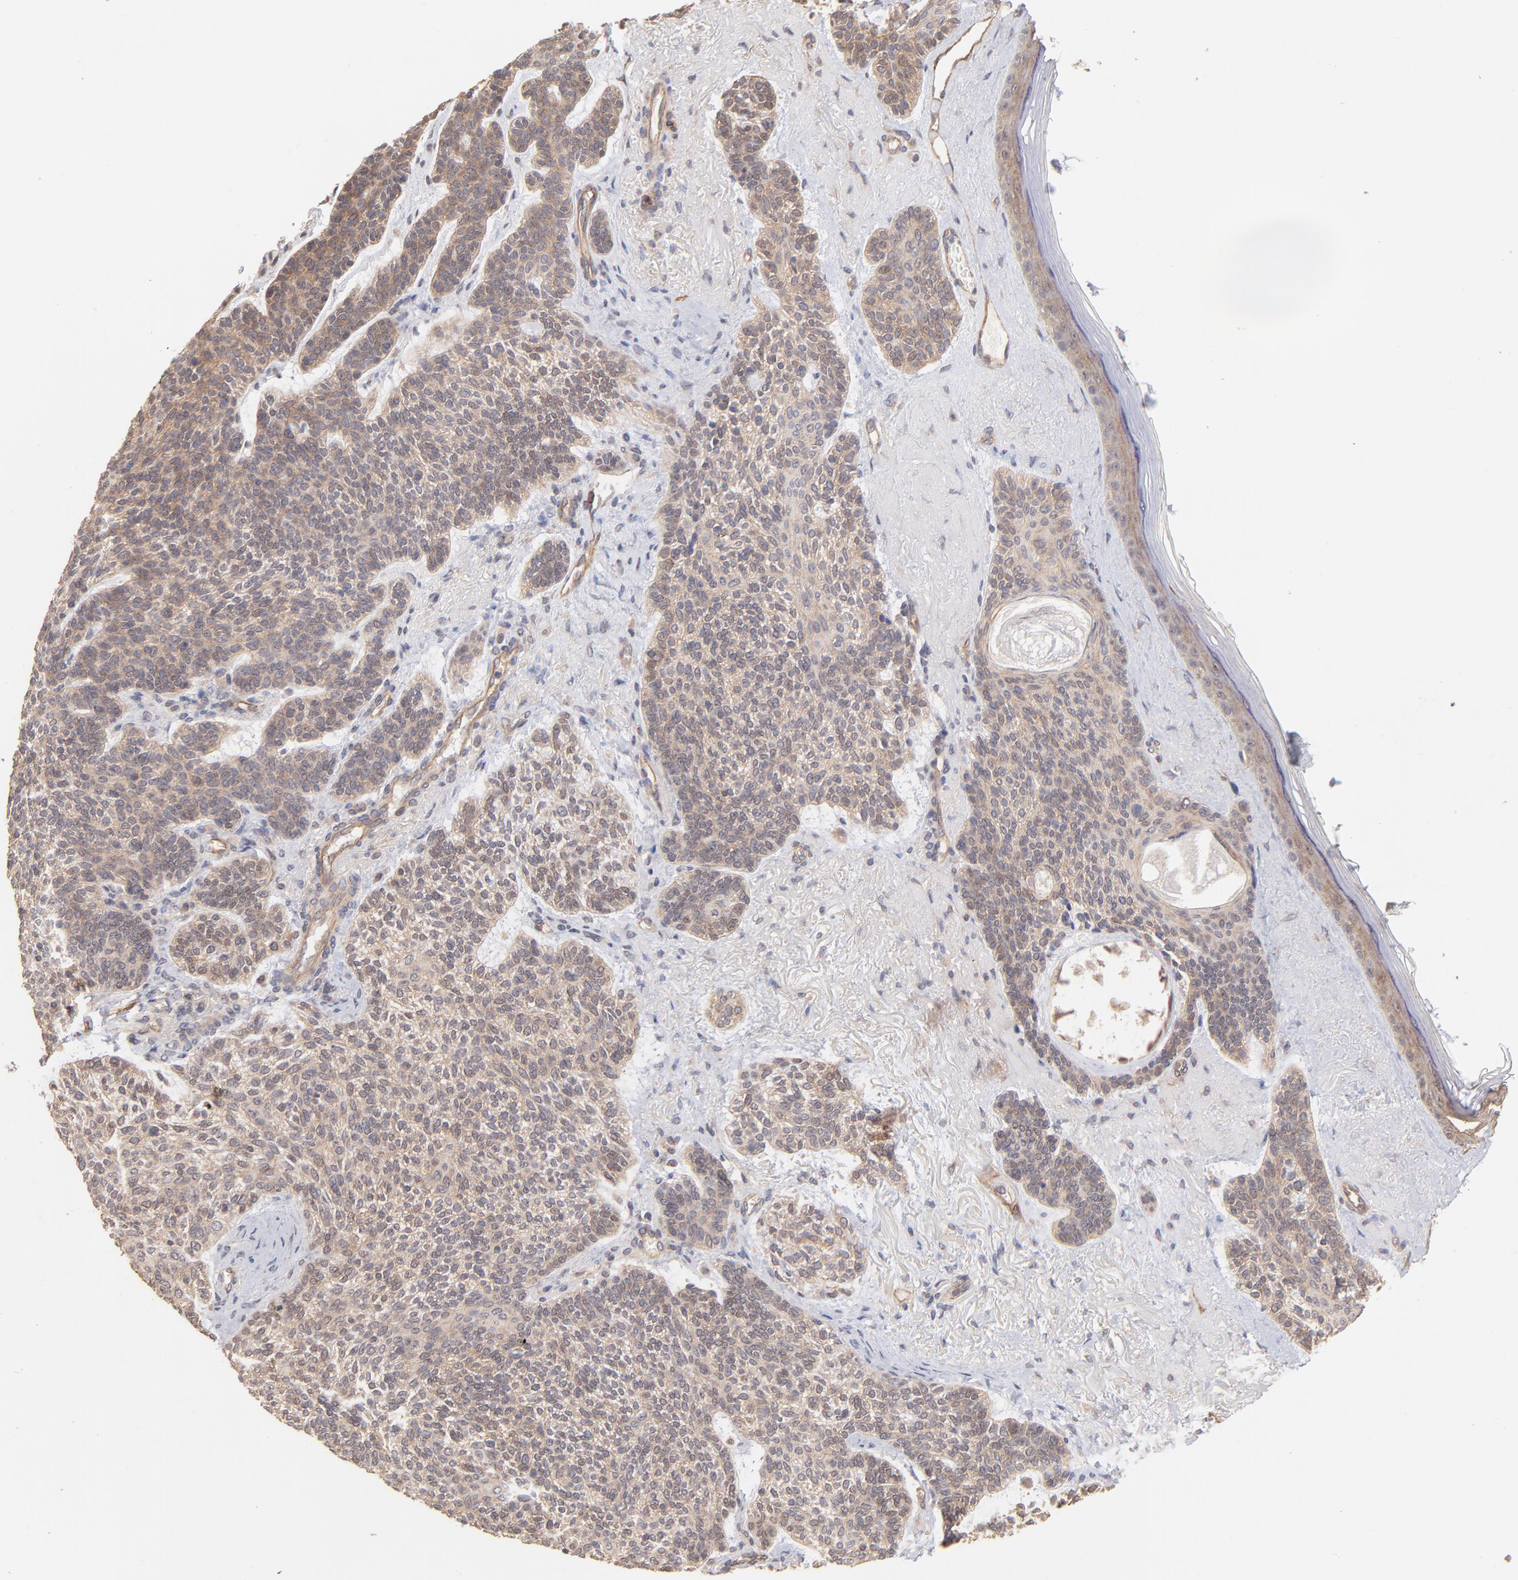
{"staining": {"intensity": "moderate", "quantity": ">75%", "location": "cytoplasmic/membranous"}, "tissue": "skin cancer", "cell_type": "Tumor cells", "image_type": "cancer", "snomed": [{"axis": "morphology", "description": "Normal tissue, NOS"}, {"axis": "morphology", "description": "Basal cell carcinoma"}, {"axis": "topography", "description": "Skin"}], "caption": "Moderate cytoplasmic/membranous positivity for a protein is present in about >75% of tumor cells of skin cancer (basal cell carcinoma) using immunohistochemistry (IHC).", "gene": "STAP2", "patient": {"sex": "female", "age": 70}}